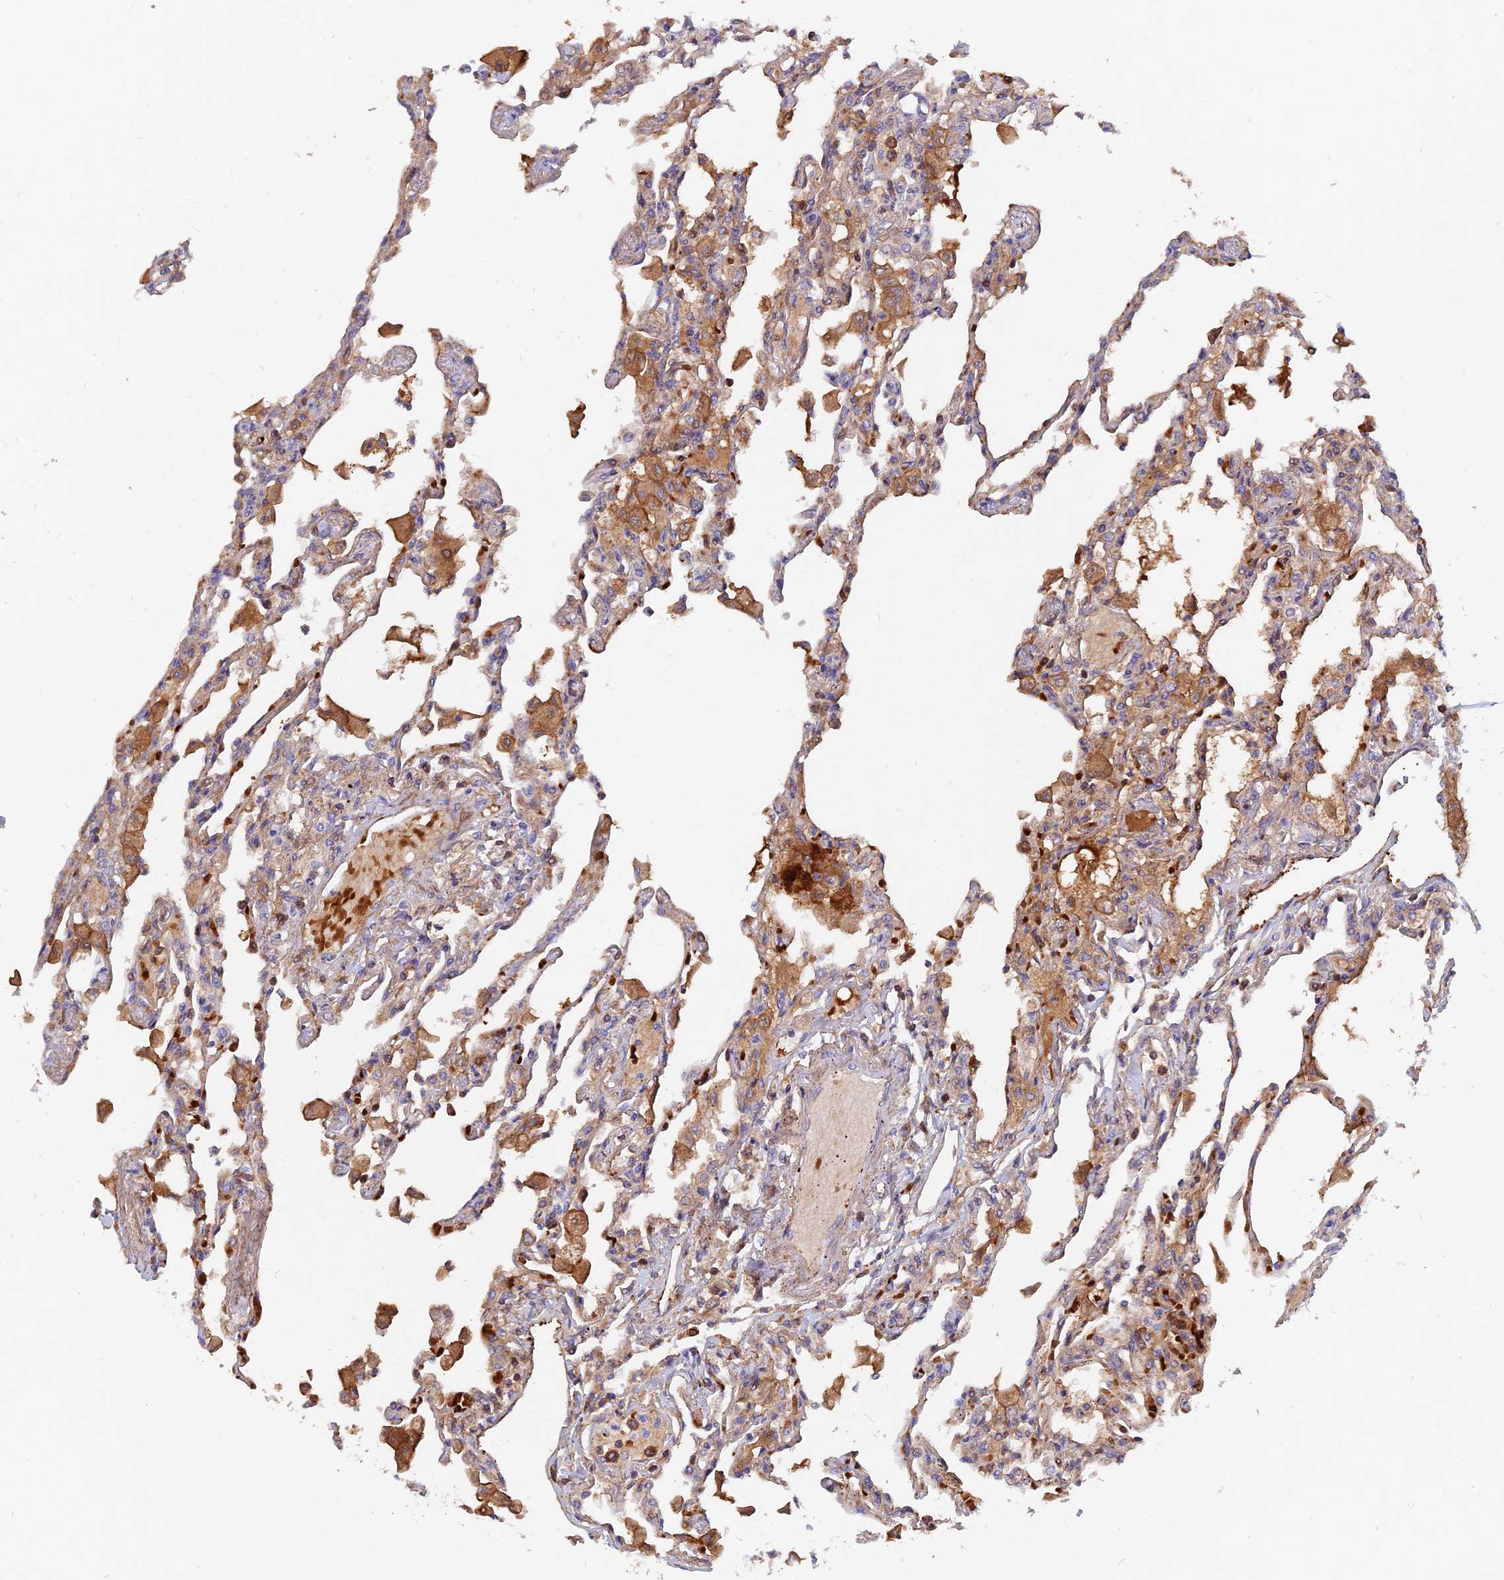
{"staining": {"intensity": "weak", "quantity": "25%-75%", "location": "cytoplasmic/membranous"}, "tissue": "lung", "cell_type": "Alveolar cells", "image_type": "normal", "snomed": [{"axis": "morphology", "description": "Normal tissue, NOS"}, {"axis": "topography", "description": "Bronchus"}, {"axis": "topography", "description": "Lung"}], "caption": "Lung stained for a protein (brown) shows weak cytoplasmic/membranous positive staining in approximately 25%-75% of alveolar cells.", "gene": "MROH1", "patient": {"sex": "female", "age": 49}}